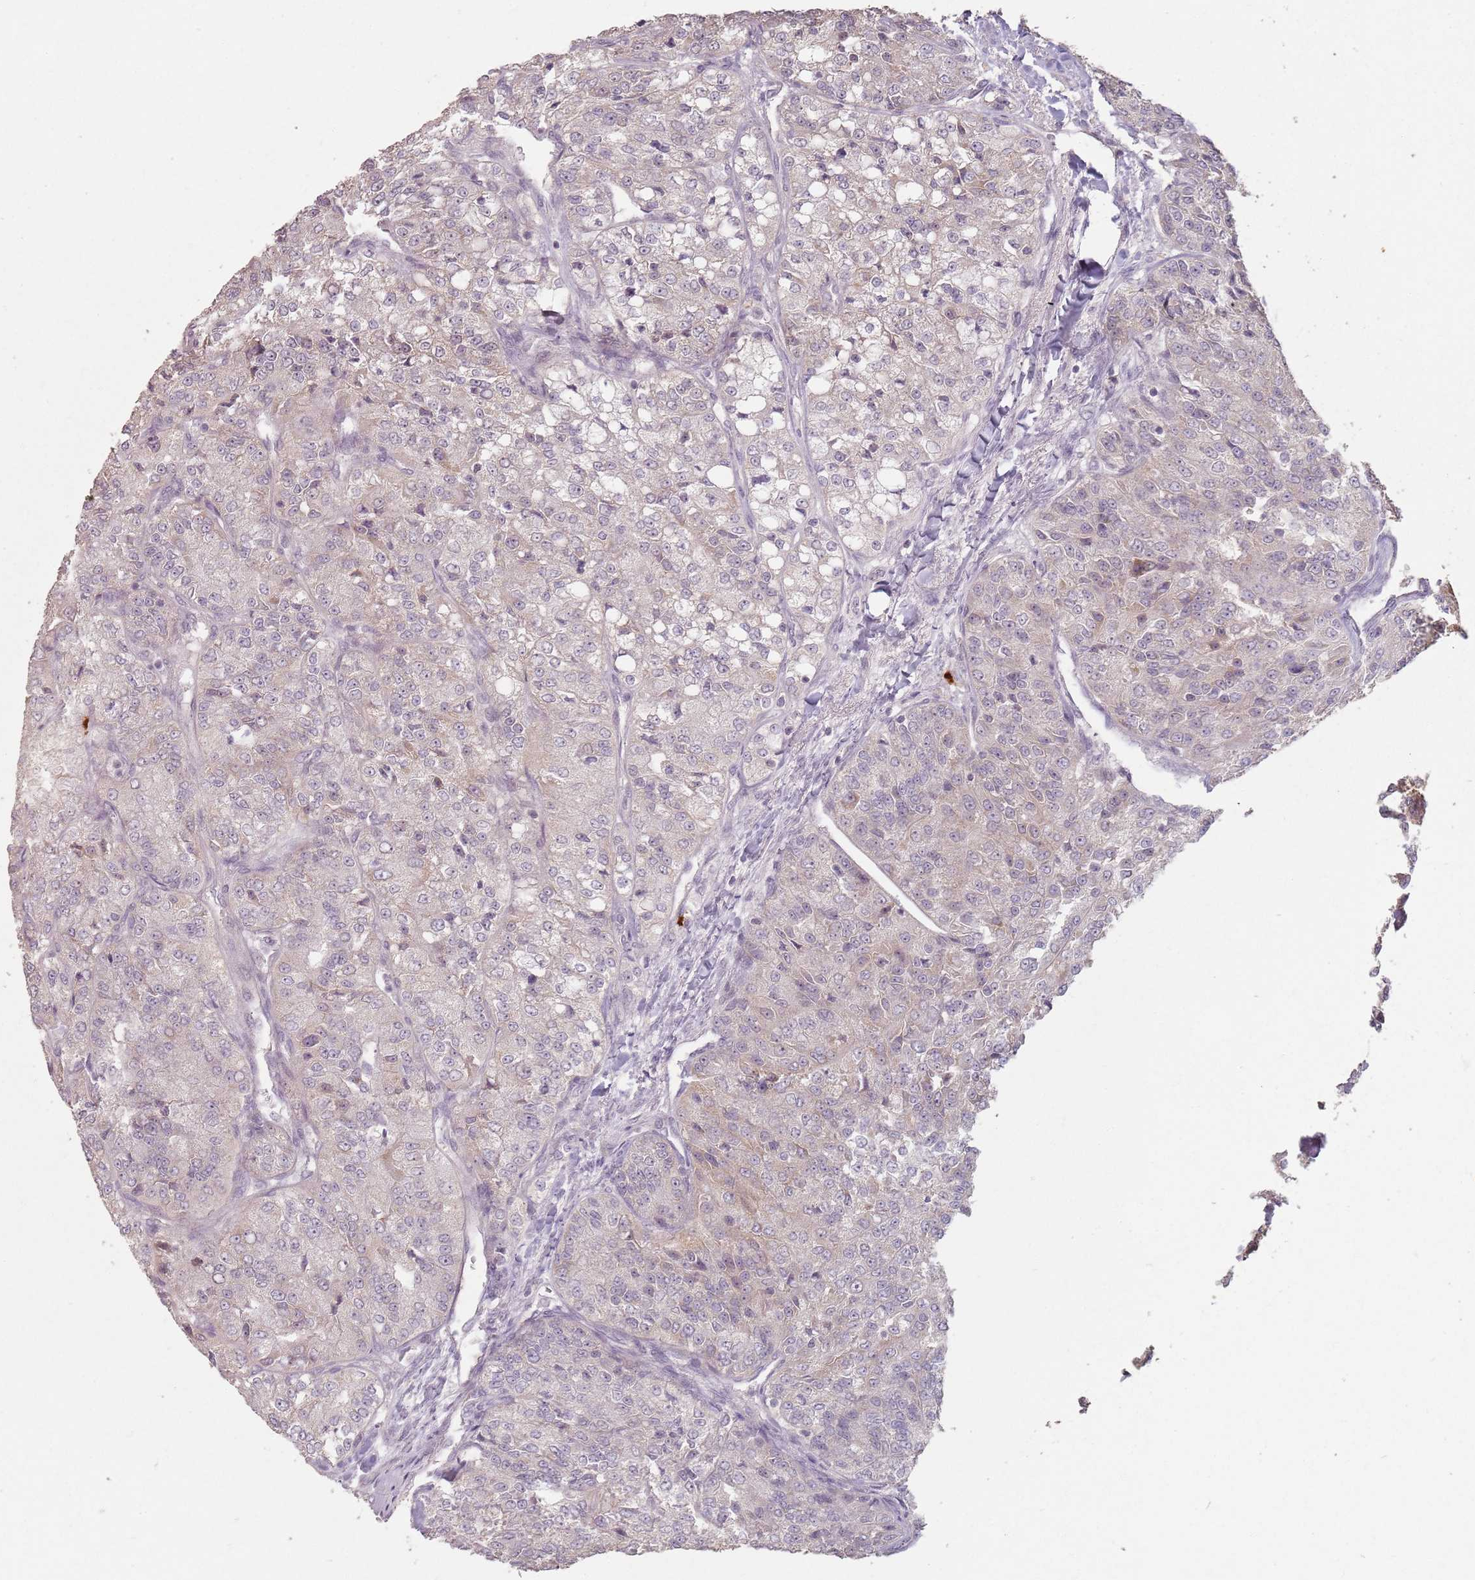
{"staining": {"intensity": "negative", "quantity": "none", "location": "none"}, "tissue": "renal cancer", "cell_type": "Tumor cells", "image_type": "cancer", "snomed": [{"axis": "morphology", "description": "Adenocarcinoma, NOS"}, {"axis": "topography", "description": "Kidney"}], "caption": "Renal cancer stained for a protein using IHC reveals no staining tumor cells.", "gene": "CCDC168", "patient": {"sex": "female", "age": 63}}